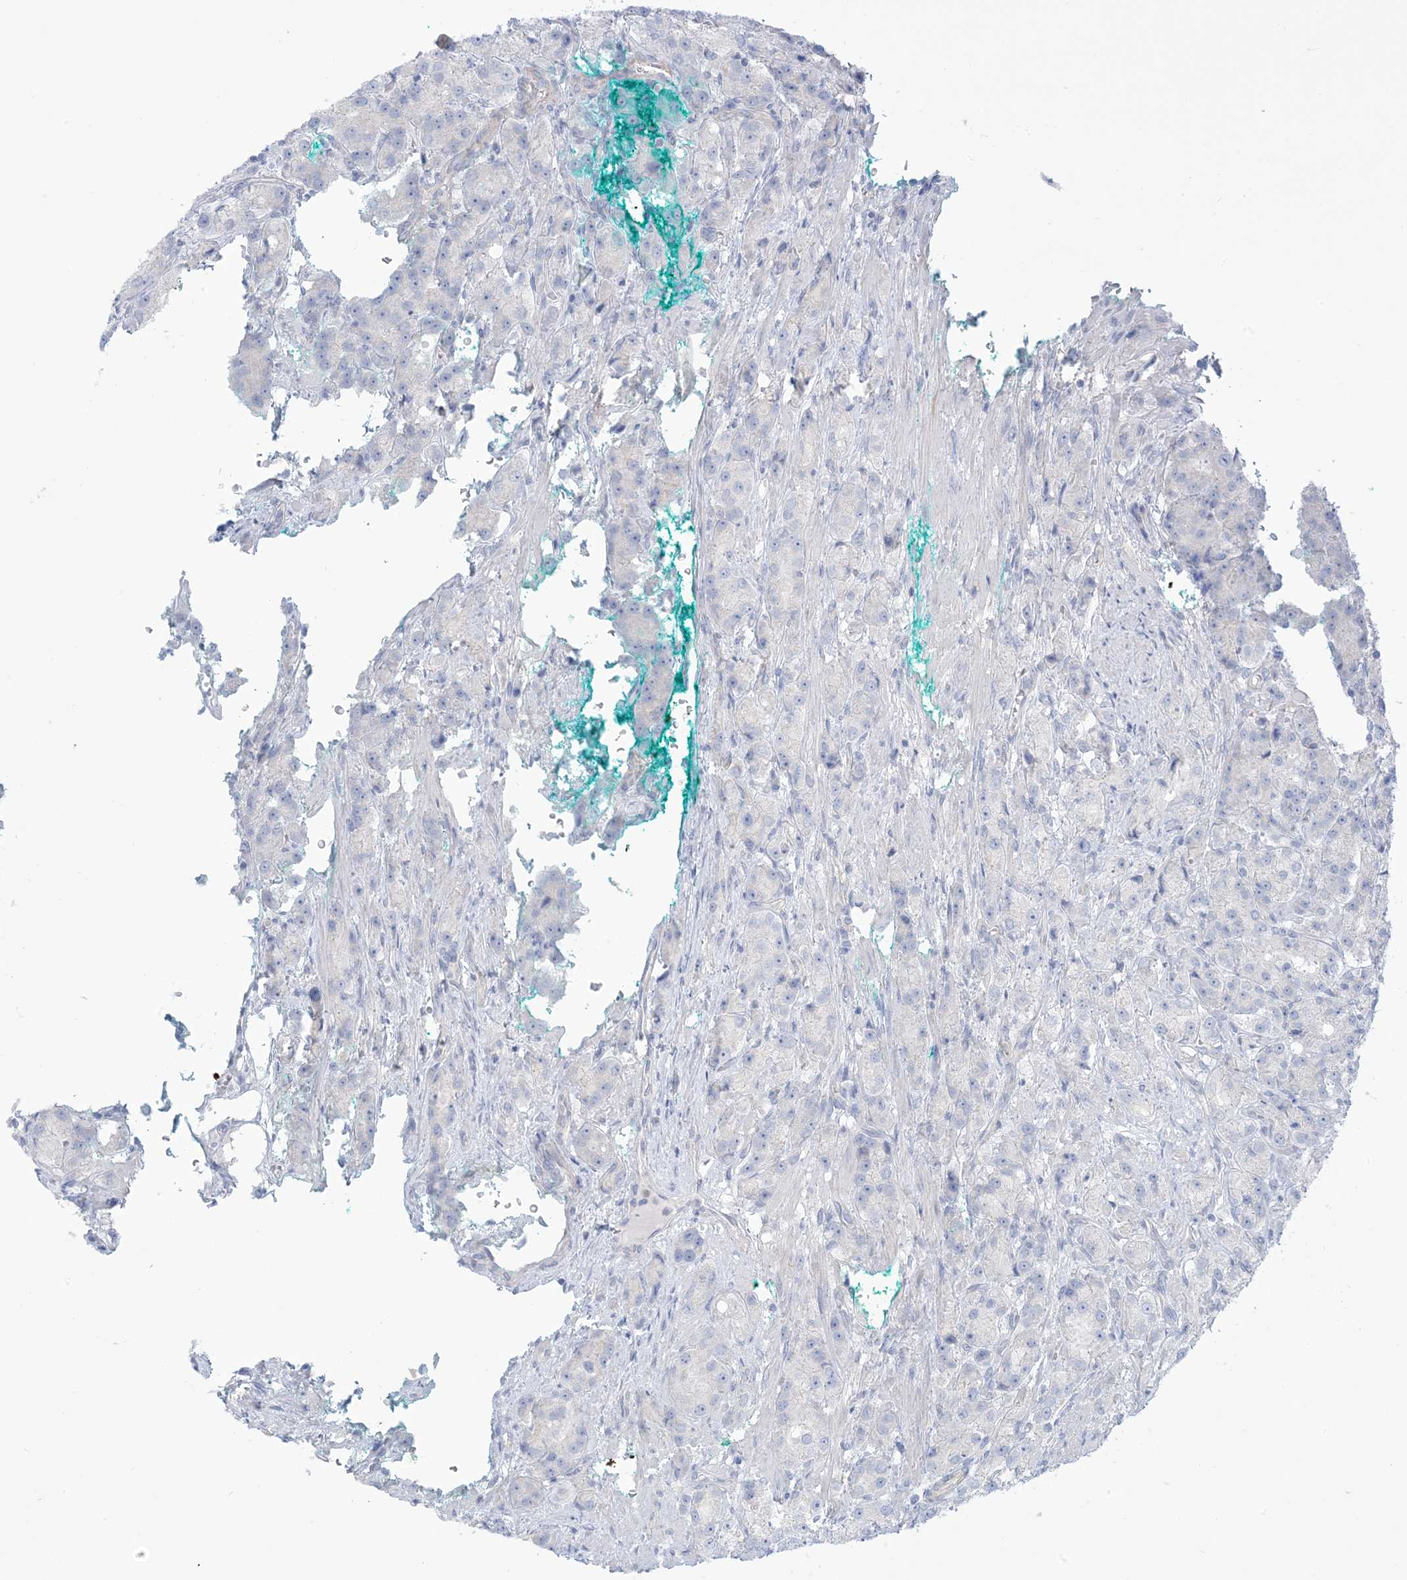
{"staining": {"intensity": "negative", "quantity": "none", "location": "none"}, "tissue": "prostate cancer", "cell_type": "Tumor cells", "image_type": "cancer", "snomed": [{"axis": "morphology", "description": "Adenocarcinoma, High grade"}, {"axis": "topography", "description": "Prostate"}], "caption": "Prostate high-grade adenocarcinoma was stained to show a protein in brown. There is no significant staining in tumor cells. (DAB immunohistochemistry visualized using brightfield microscopy, high magnification).", "gene": "MTHFD2L", "patient": {"sex": "male", "age": 60}}